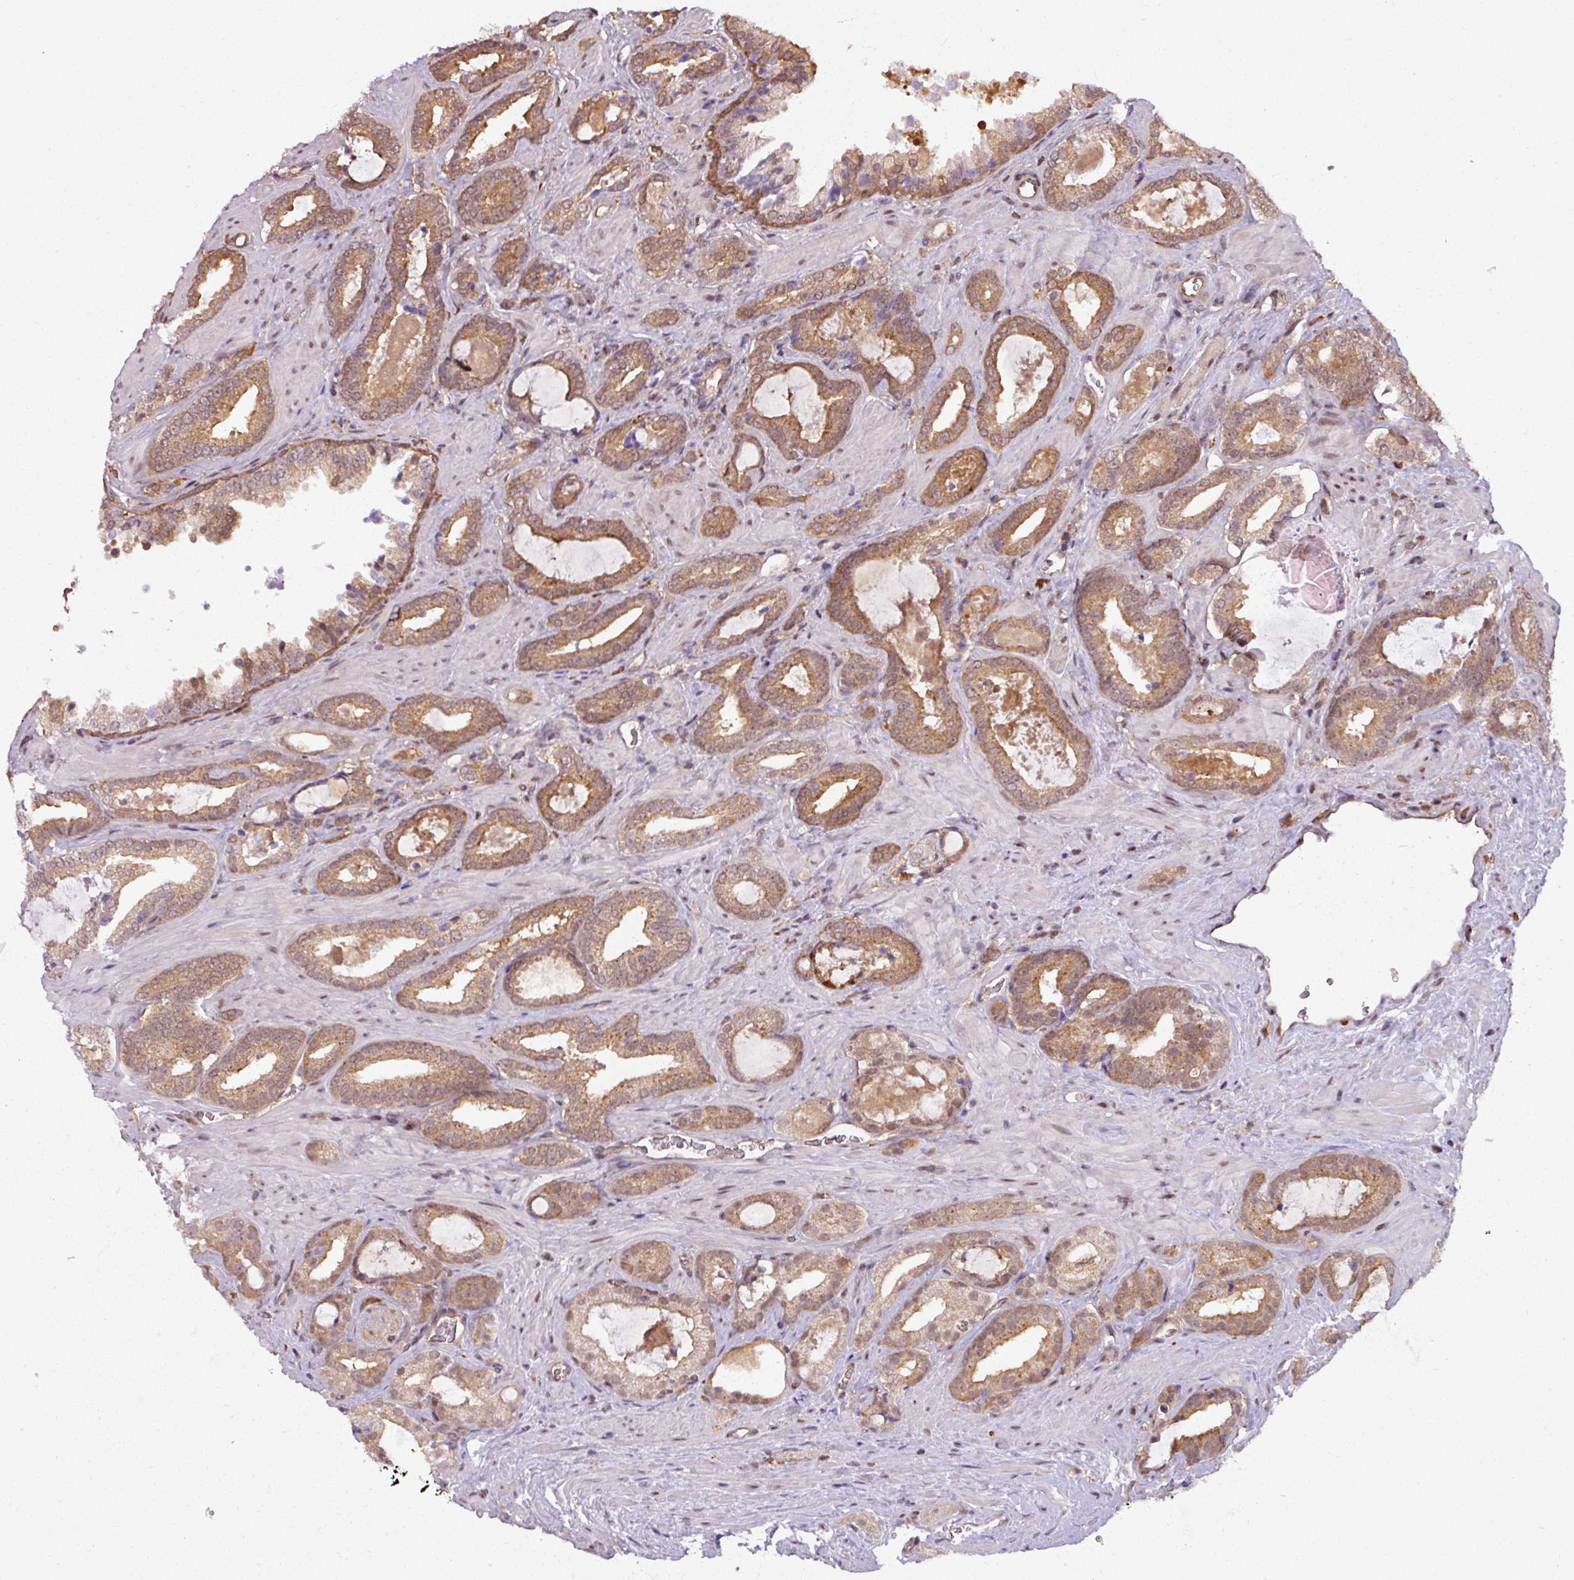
{"staining": {"intensity": "moderate", "quantity": ">75%", "location": "cytoplasmic/membranous"}, "tissue": "prostate cancer", "cell_type": "Tumor cells", "image_type": "cancer", "snomed": [{"axis": "morphology", "description": "Adenocarcinoma, Low grade"}, {"axis": "topography", "description": "Prostate"}], "caption": "Moderate cytoplasmic/membranous protein positivity is present in approximately >75% of tumor cells in prostate cancer. (DAB IHC, brown staining for protein, blue staining for nuclei).", "gene": "KCTD11", "patient": {"sex": "male", "age": 62}}